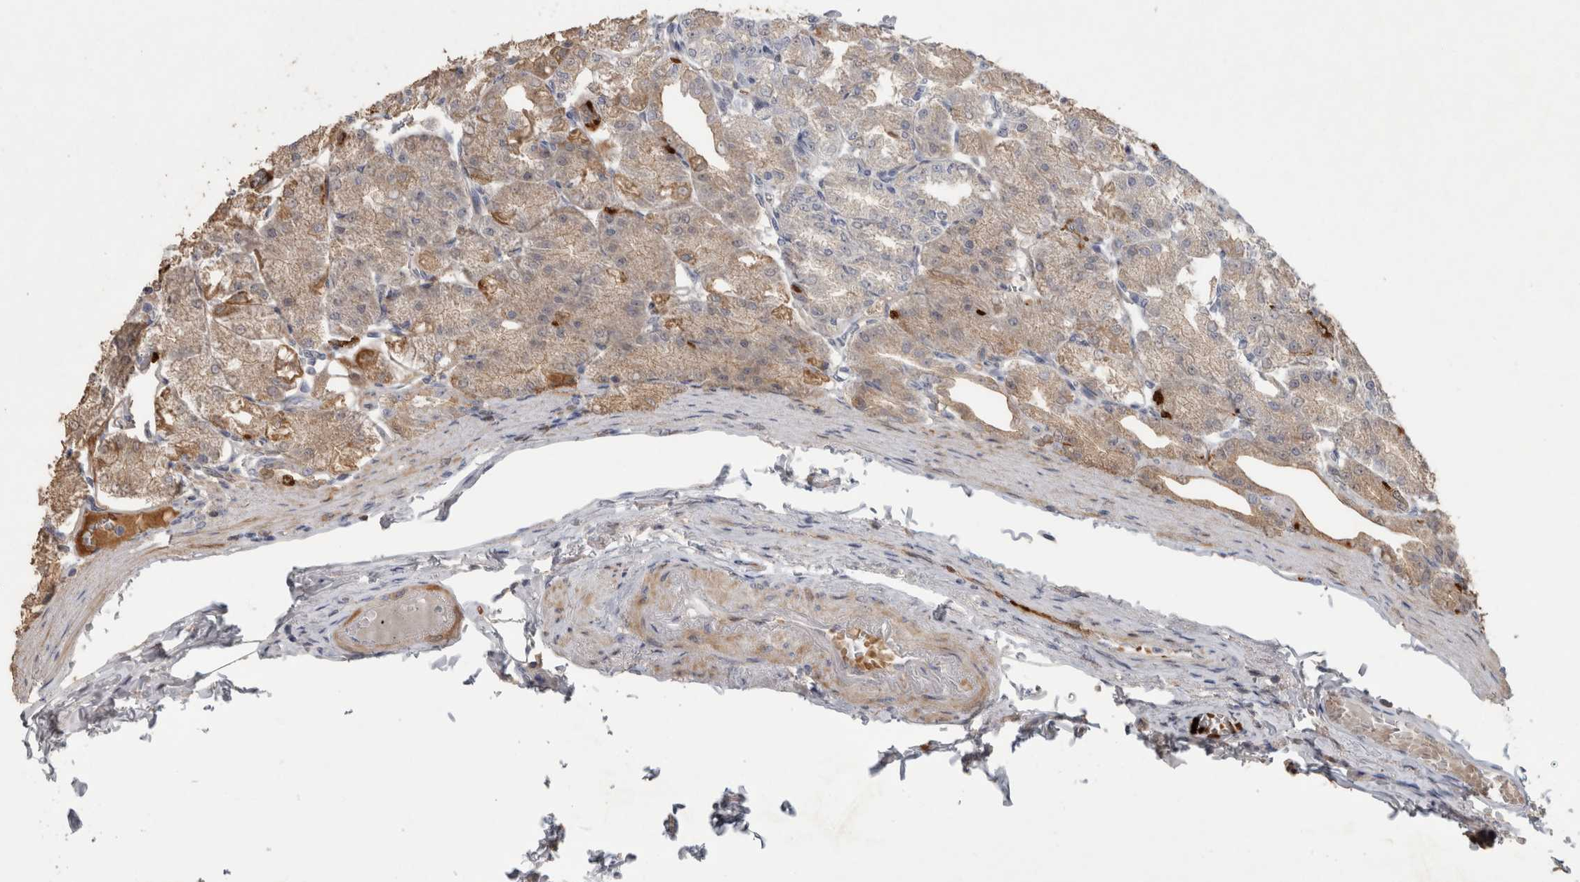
{"staining": {"intensity": "weak", "quantity": "<25%", "location": "cytoplasmic/membranous"}, "tissue": "stomach", "cell_type": "Glandular cells", "image_type": "normal", "snomed": [{"axis": "morphology", "description": "Normal tissue, NOS"}, {"axis": "topography", "description": "Stomach, lower"}], "caption": "An IHC image of normal stomach is shown. There is no staining in glandular cells of stomach. (DAB IHC visualized using brightfield microscopy, high magnification).", "gene": "ADAM2", "patient": {"sex": "male", "age": 71}}